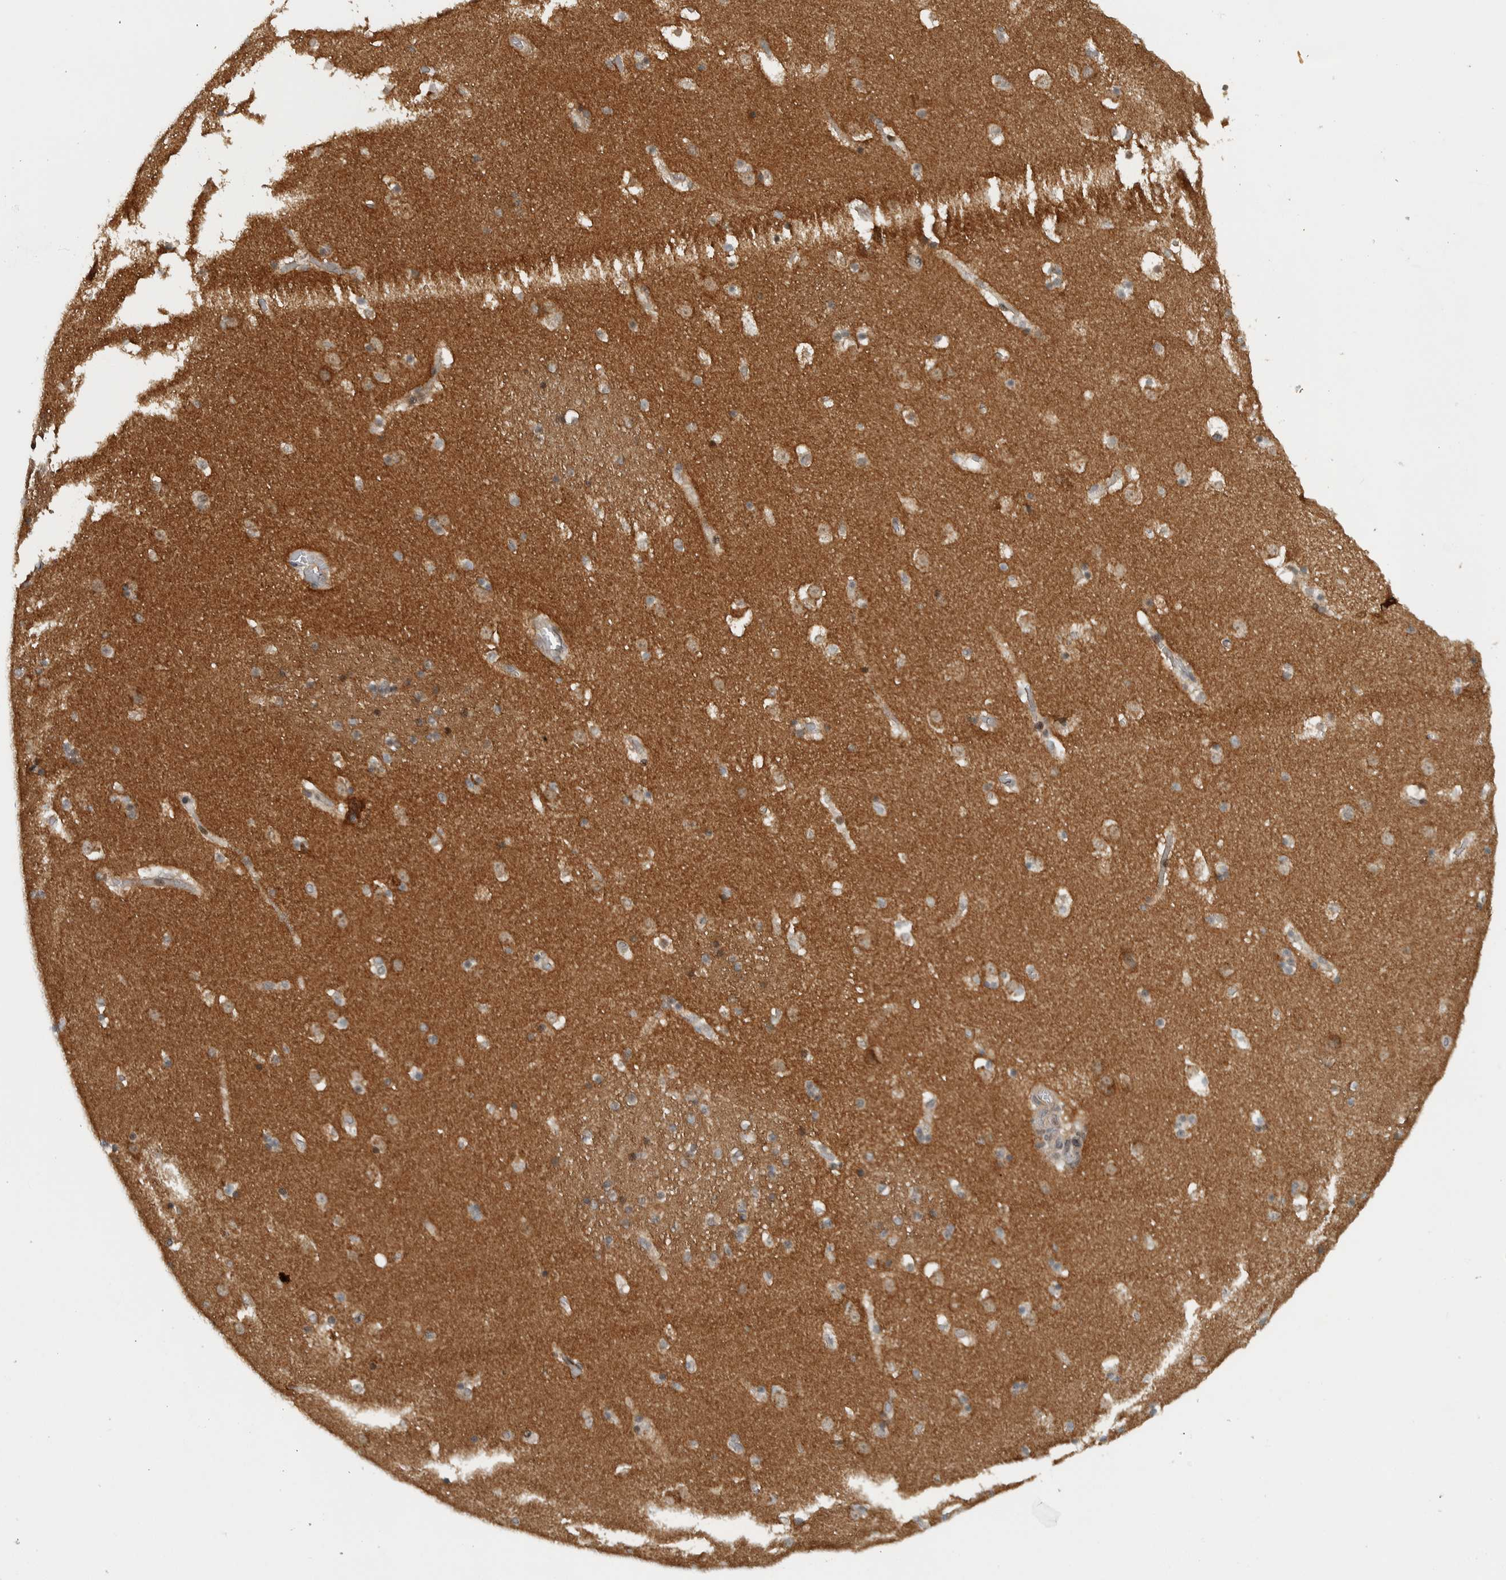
{"staining": {"intensity": "moderate", "quantity": ">75%", "location": "cytoplasmic/membranous"}, "tissue": "caudate", "cell_type": "Glial cells", "image_type": "normal", "snomed": [{"axis": "morphology", "description": "Normal tissue, NOS"}, {"axis": "topography", "description": "Lateral ventricle wall"}], "caption": "Protein analysis of normal caudate exhibits moderate cytoplasmic/membranous positivity in approximately >75% of glial cells.", "gene": "NAPG", "patient": {"sex": "male", "age": 45}}